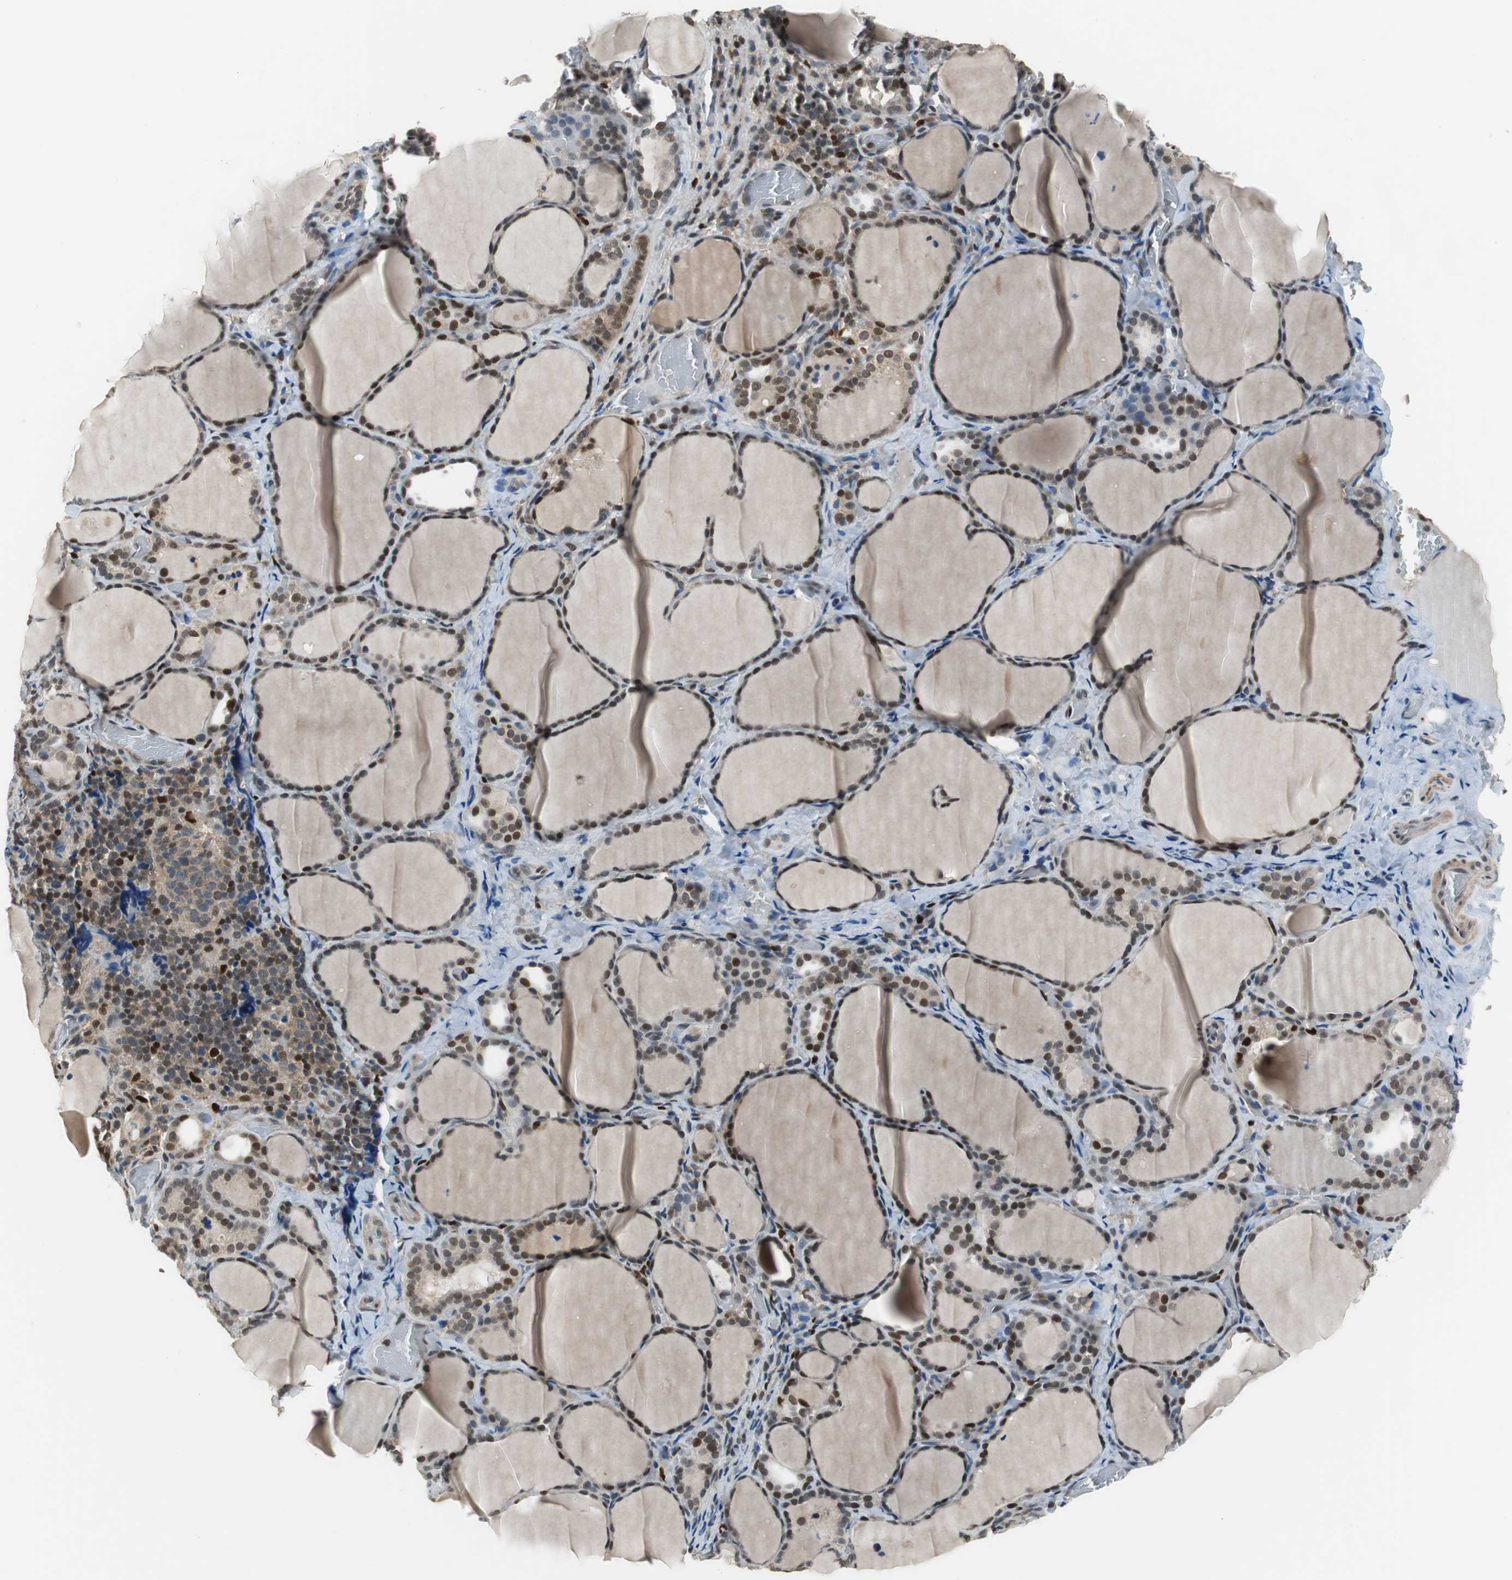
{"staining": {"intensity": "moderate", "quantity": "25%-75%", "location": "cytoplasmic/membranous"}, "tissue": "thyroid cancer", "cell_type": "Tumor cells", "image_type": "cancer", "snomed": [{"axis": "morphology", "description": "Papillary adenocarcinoma, NOS"}, {"axis": "topography", "description": "Thyroid gland"}], "caption": "Immunohistochemical staining of thyroid cancer reveals medium levels of moderate cytoplasmic/membranous expression in approximately 25%-75% of tumor cells.", "gene": "MAFB", "patient": {"sex": "female", "age": 30}}